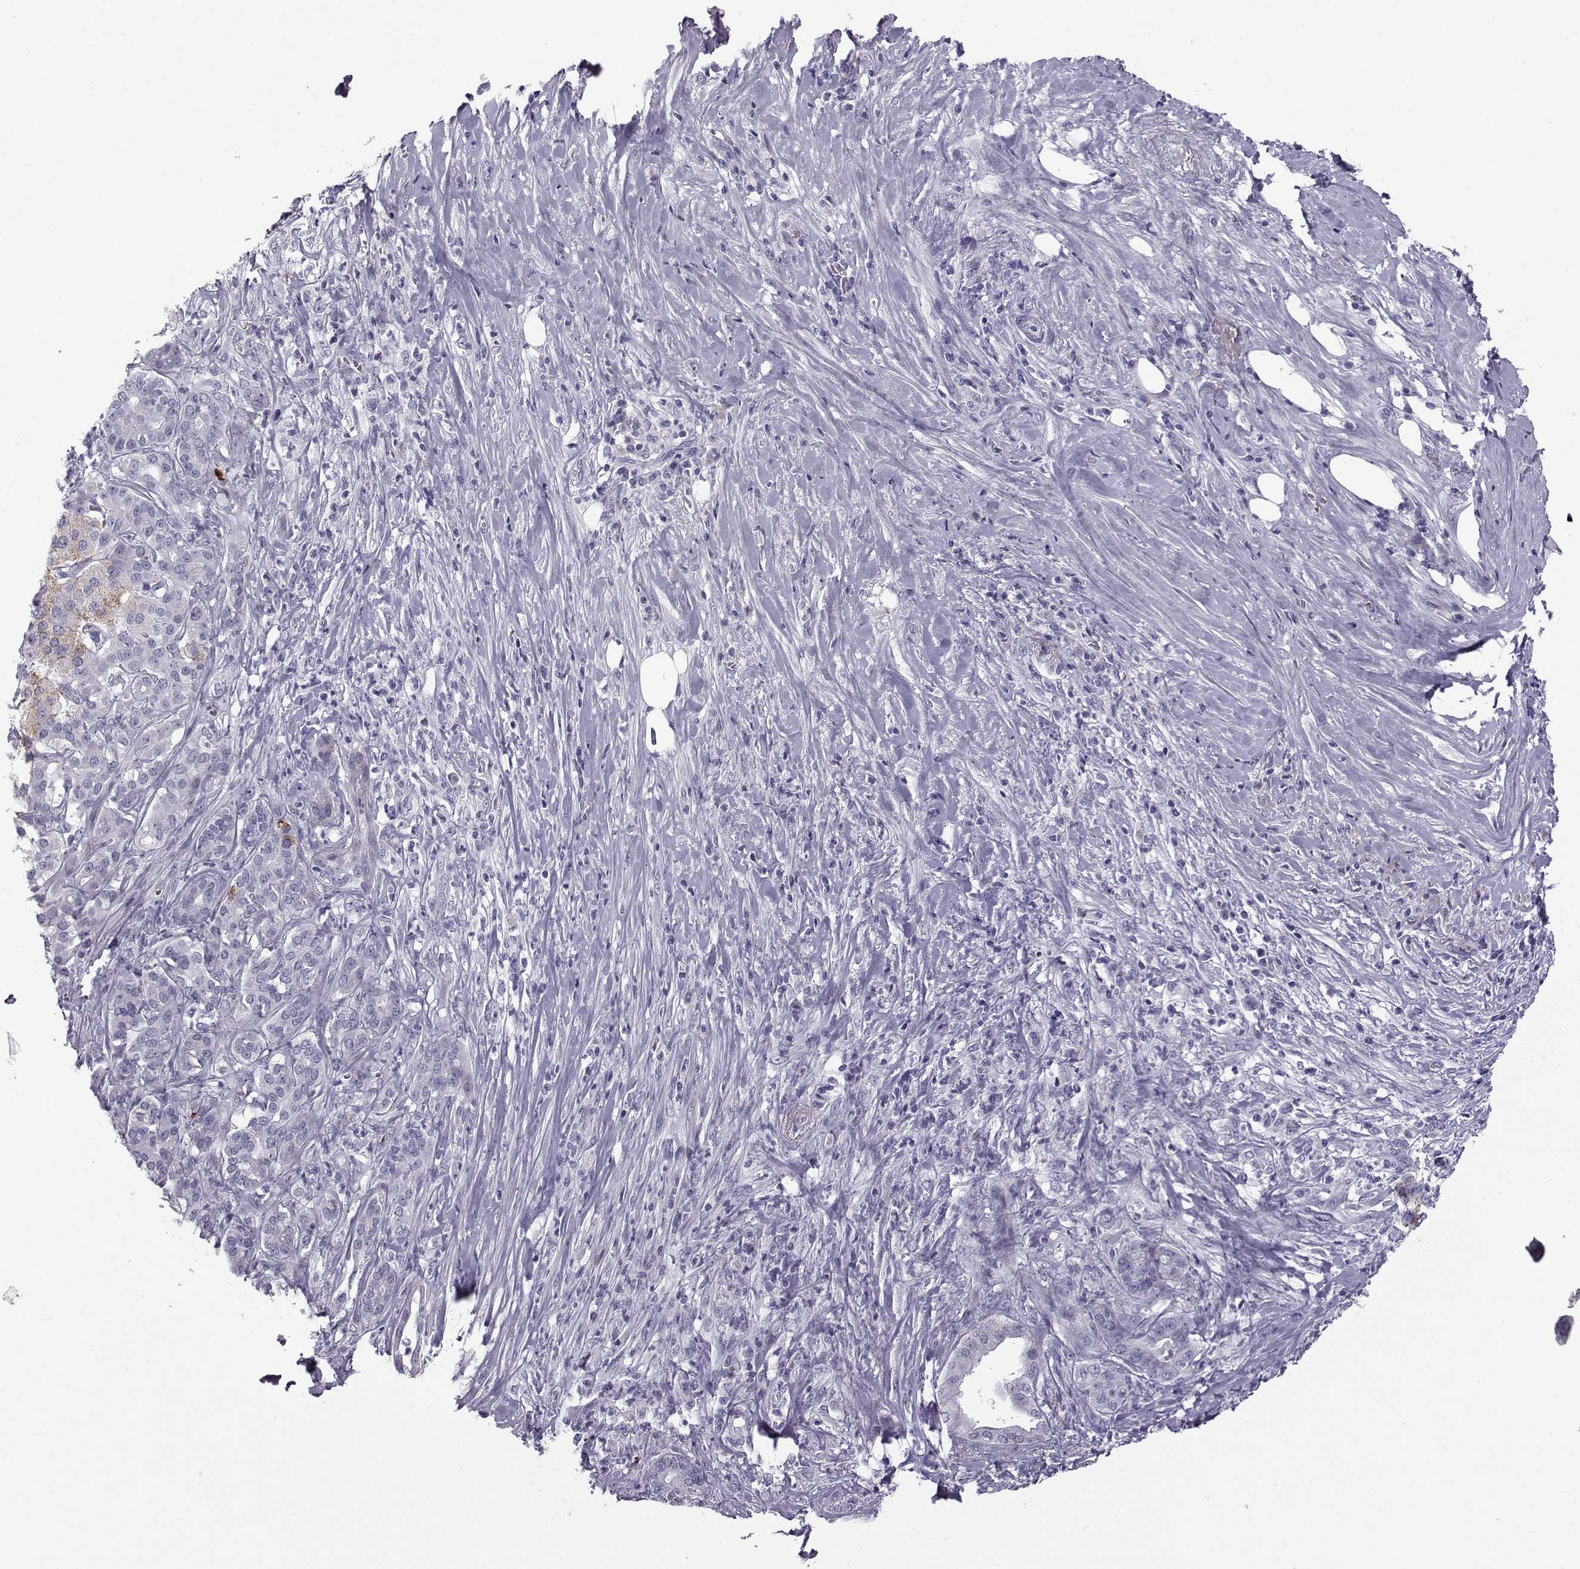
{"staining": {"intensity": "negative", "quantity": "none", "location": "none"}, "tissue": "pancreatic cancer", "cell_type": "Tumor cells", "image_type": "cancer", "snomed": [{"axis": "morphology", "description": "Adenocarcinoma, NOS"}, {"axis": "topography", "description": "Pancreas"}], "caption": "High magnification brightfield microscopy of pancreatic cancer stained with DAB (3,3'-diaminobenzidine) (brown) and counterstained with hematoxylin (blue): tumor cells show no significant staining.", "gene": "DMRT3", "patient": {"sex": "male", "age": 57}}